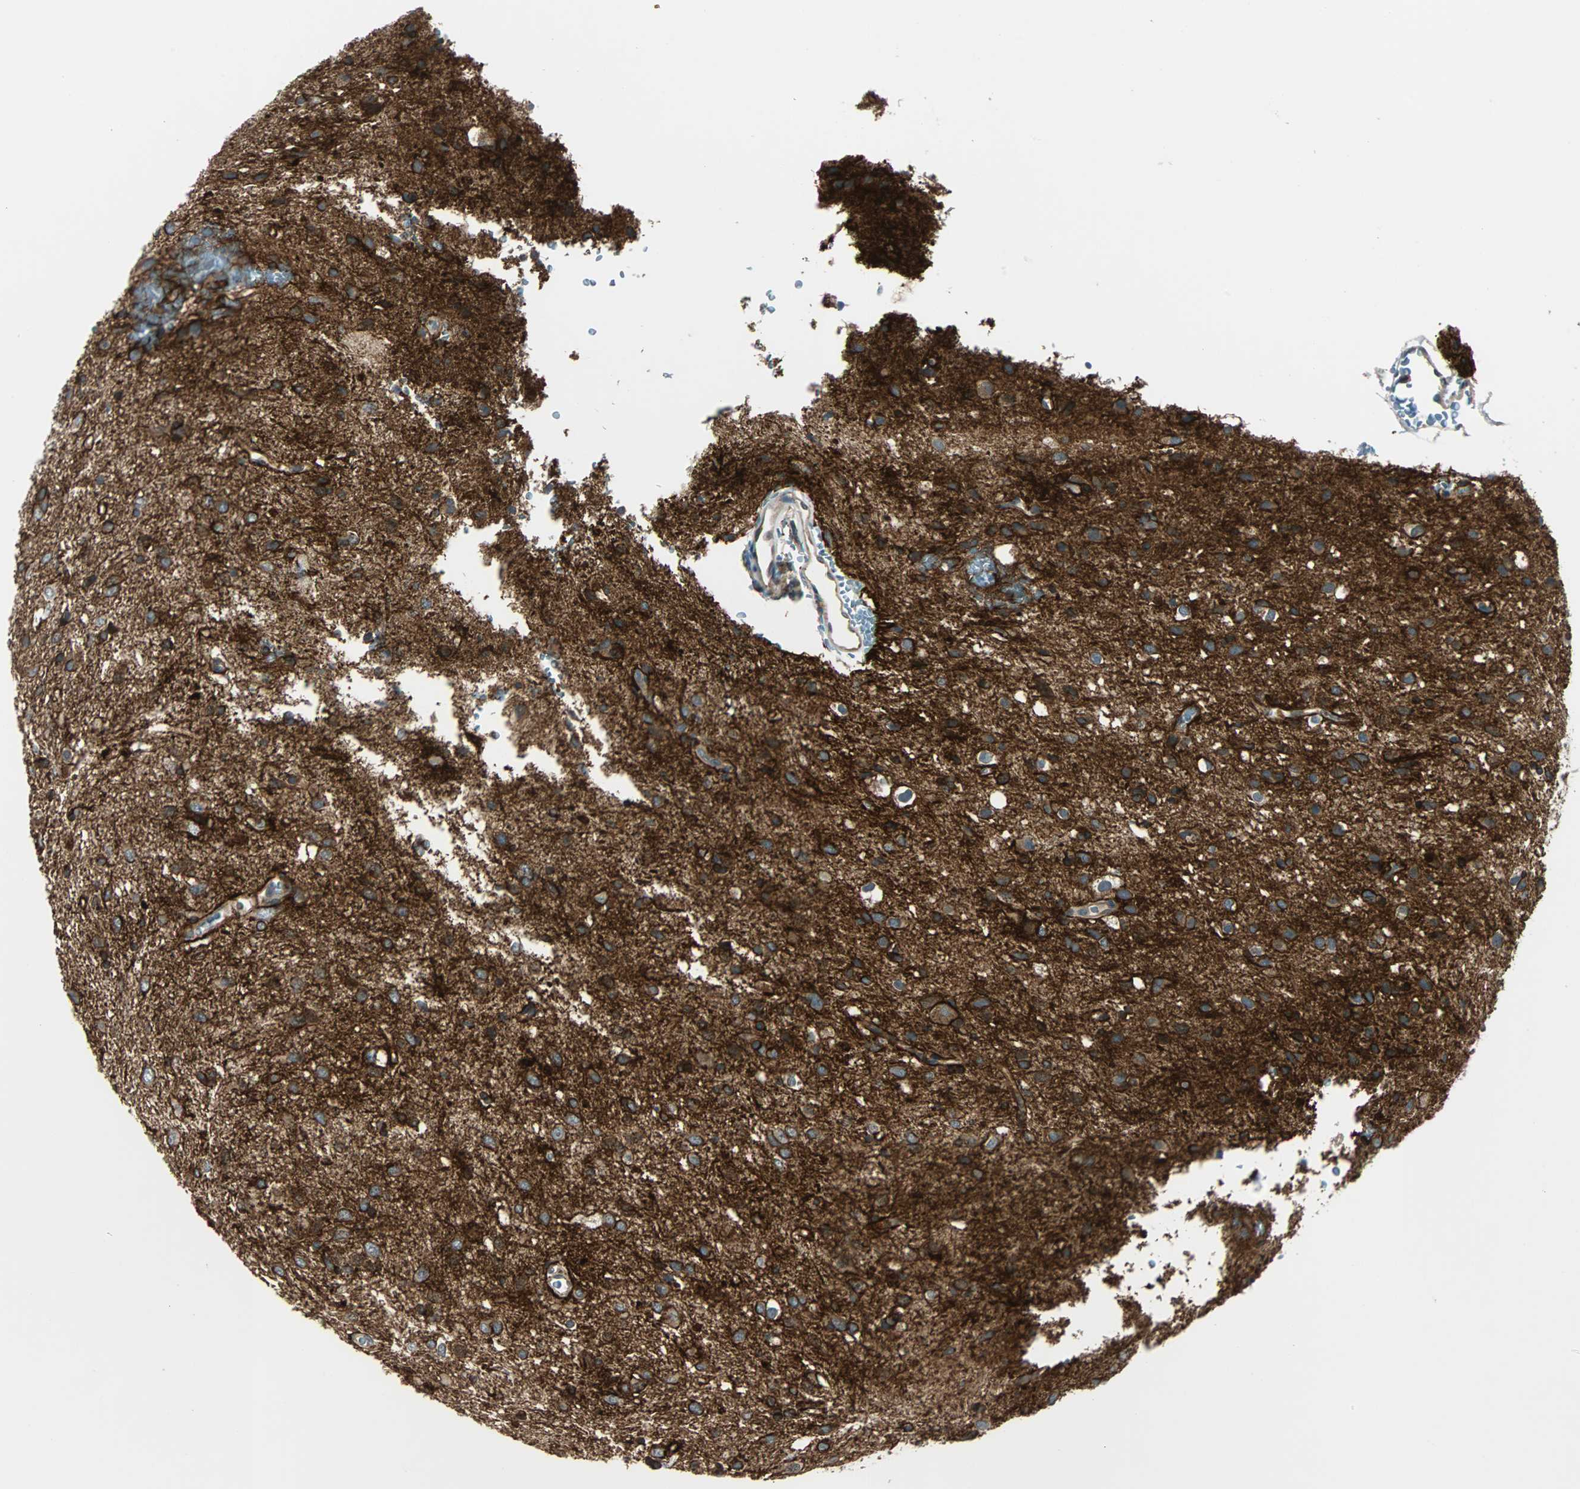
{"staining": {"intensity": "moderate", "quantity": "<25%", "location": "cytoplasmic/membranous"}, "tissue": "glioma", "cell_type": "Tumor cells", "image_type": "cancer", "snomed": [{"axis": "morphology", "description": "Glioma, malignant, Low grade"}, {"axis": "topography", "description": "Brain"}], "caption": "Malignant low-grade glioma stained for a protein (brown) demonstrates moderate cytoplasmic/membranous positive positivity in about <25% of tumor cells.", "gene": "ARF1", "patient": {"sex": "male", "age": 77}}